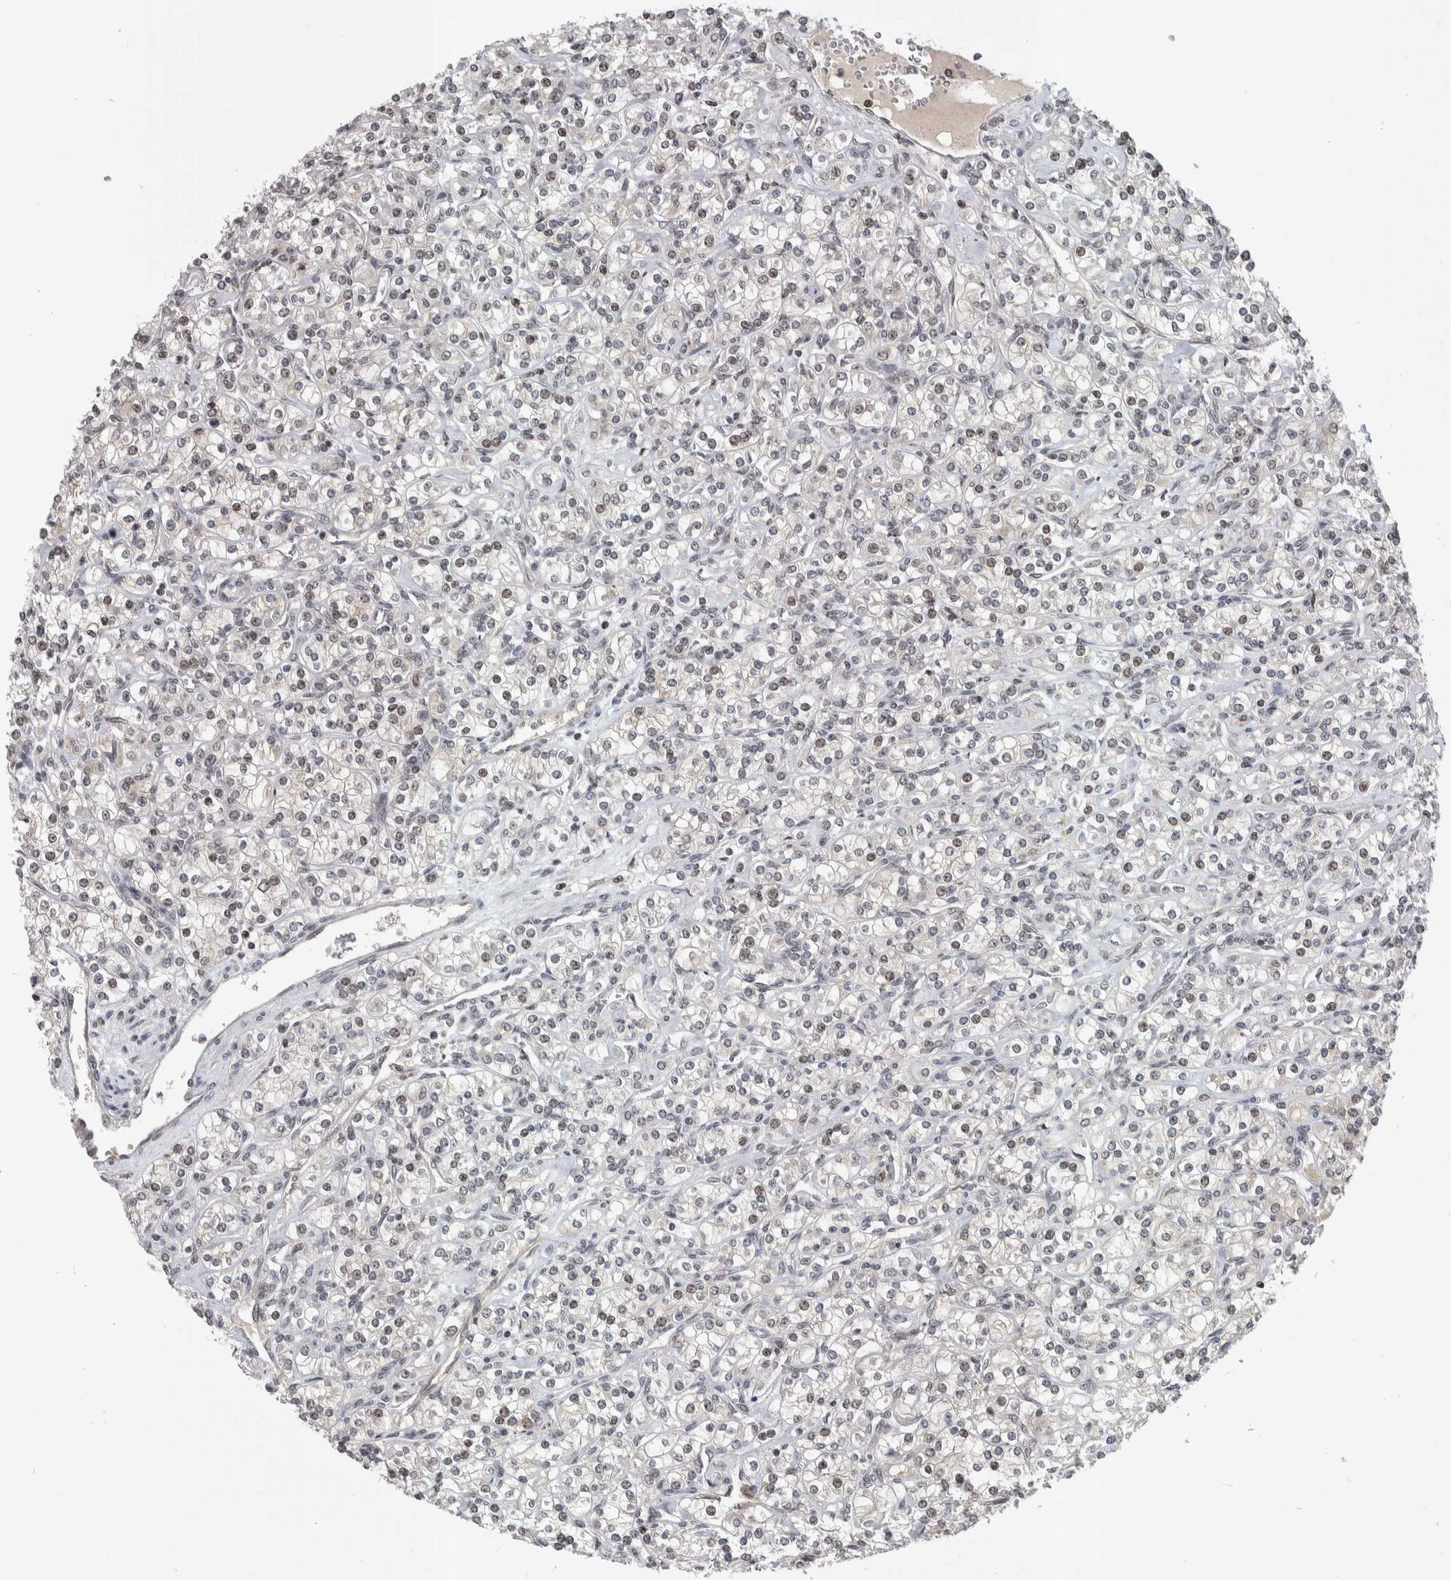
{"staining": {"intensity": "weak", "quantity": "25%-75%", "location": "nuclear"}, "tissue": "renal cancer", "cell_type": "Tumor cells", "image_type": "cancer", "snomed": [{"axis": "morphology", "description": "Adenocarcinoma, NOS"}, {"axis": "topography", "description": "Kidney"}], "caption": "Brown immunohistochemical staining in human renal cancer reveals weak nuclear expression in about 25%-75% of tumor cells. The staining was performed using DAB (3,3'-diaminobenzidine), with brown indicating positive protein expression. Nuclei are stained blue with hematoxylin.", "gene": "ZSCAN21", "patient": {"sex": "male", "age": 77}}